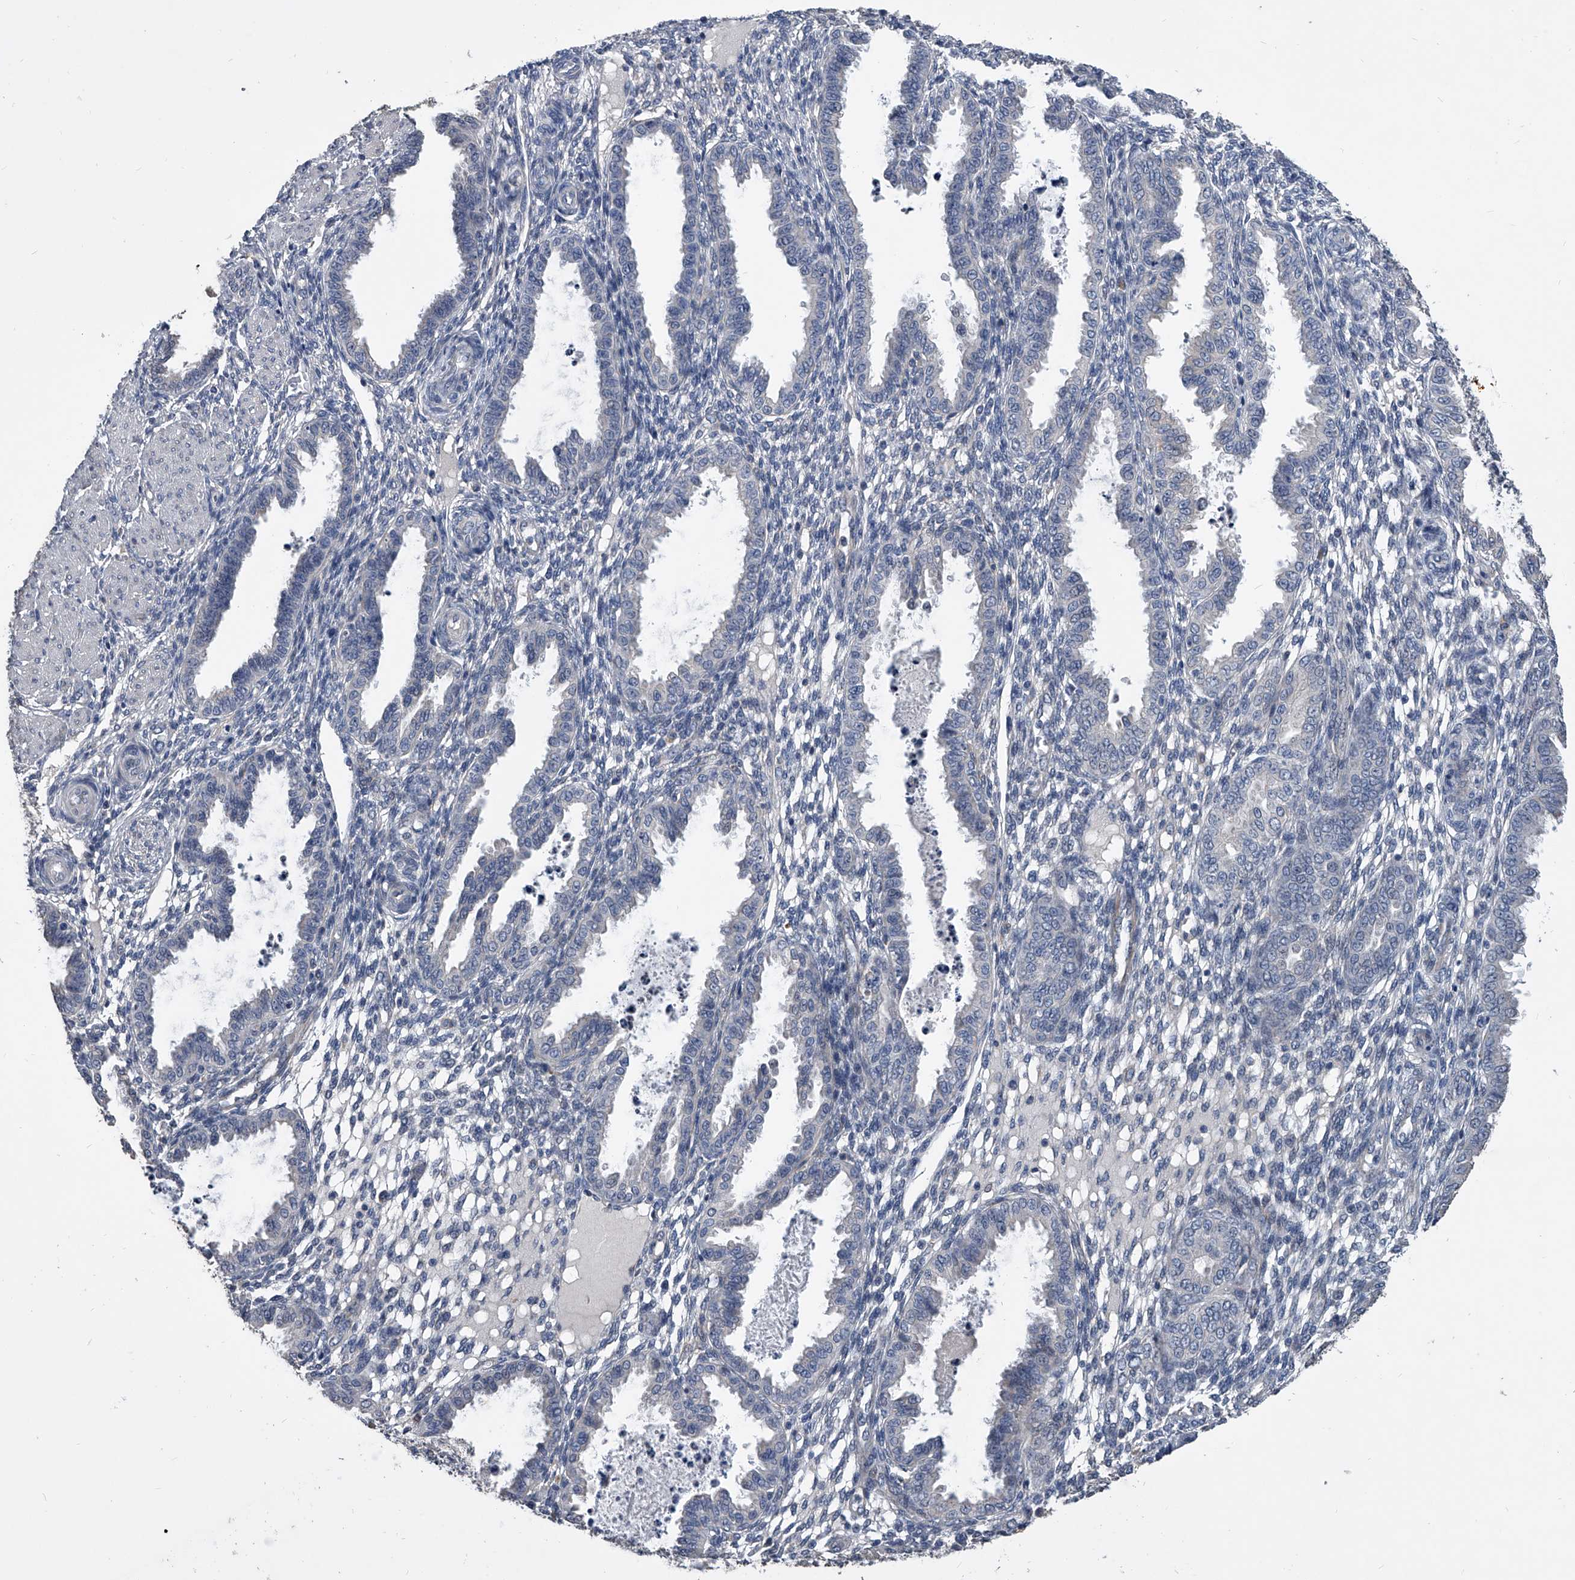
{"staining": {"intensity": "negative", "quantity": "none", "location": "none"}, "tissue": "endometrium", "cell_type": "Cells in endometrial stroma", "image_type": "normal", "snomed": [{"axis": "morphology", "description": "Normal tissue, NOS"}, {"axis": "topography", "description": "Endometrium"}], "caption": "Protein analysis of normal endometrium exhibits no significant expression in cells in endometrial stroma. (Immunohistochemistry, brightfield microscopy, high magnification).", "gene": "PHACTR1", "patient": {"sex": "female", "age": 33}}